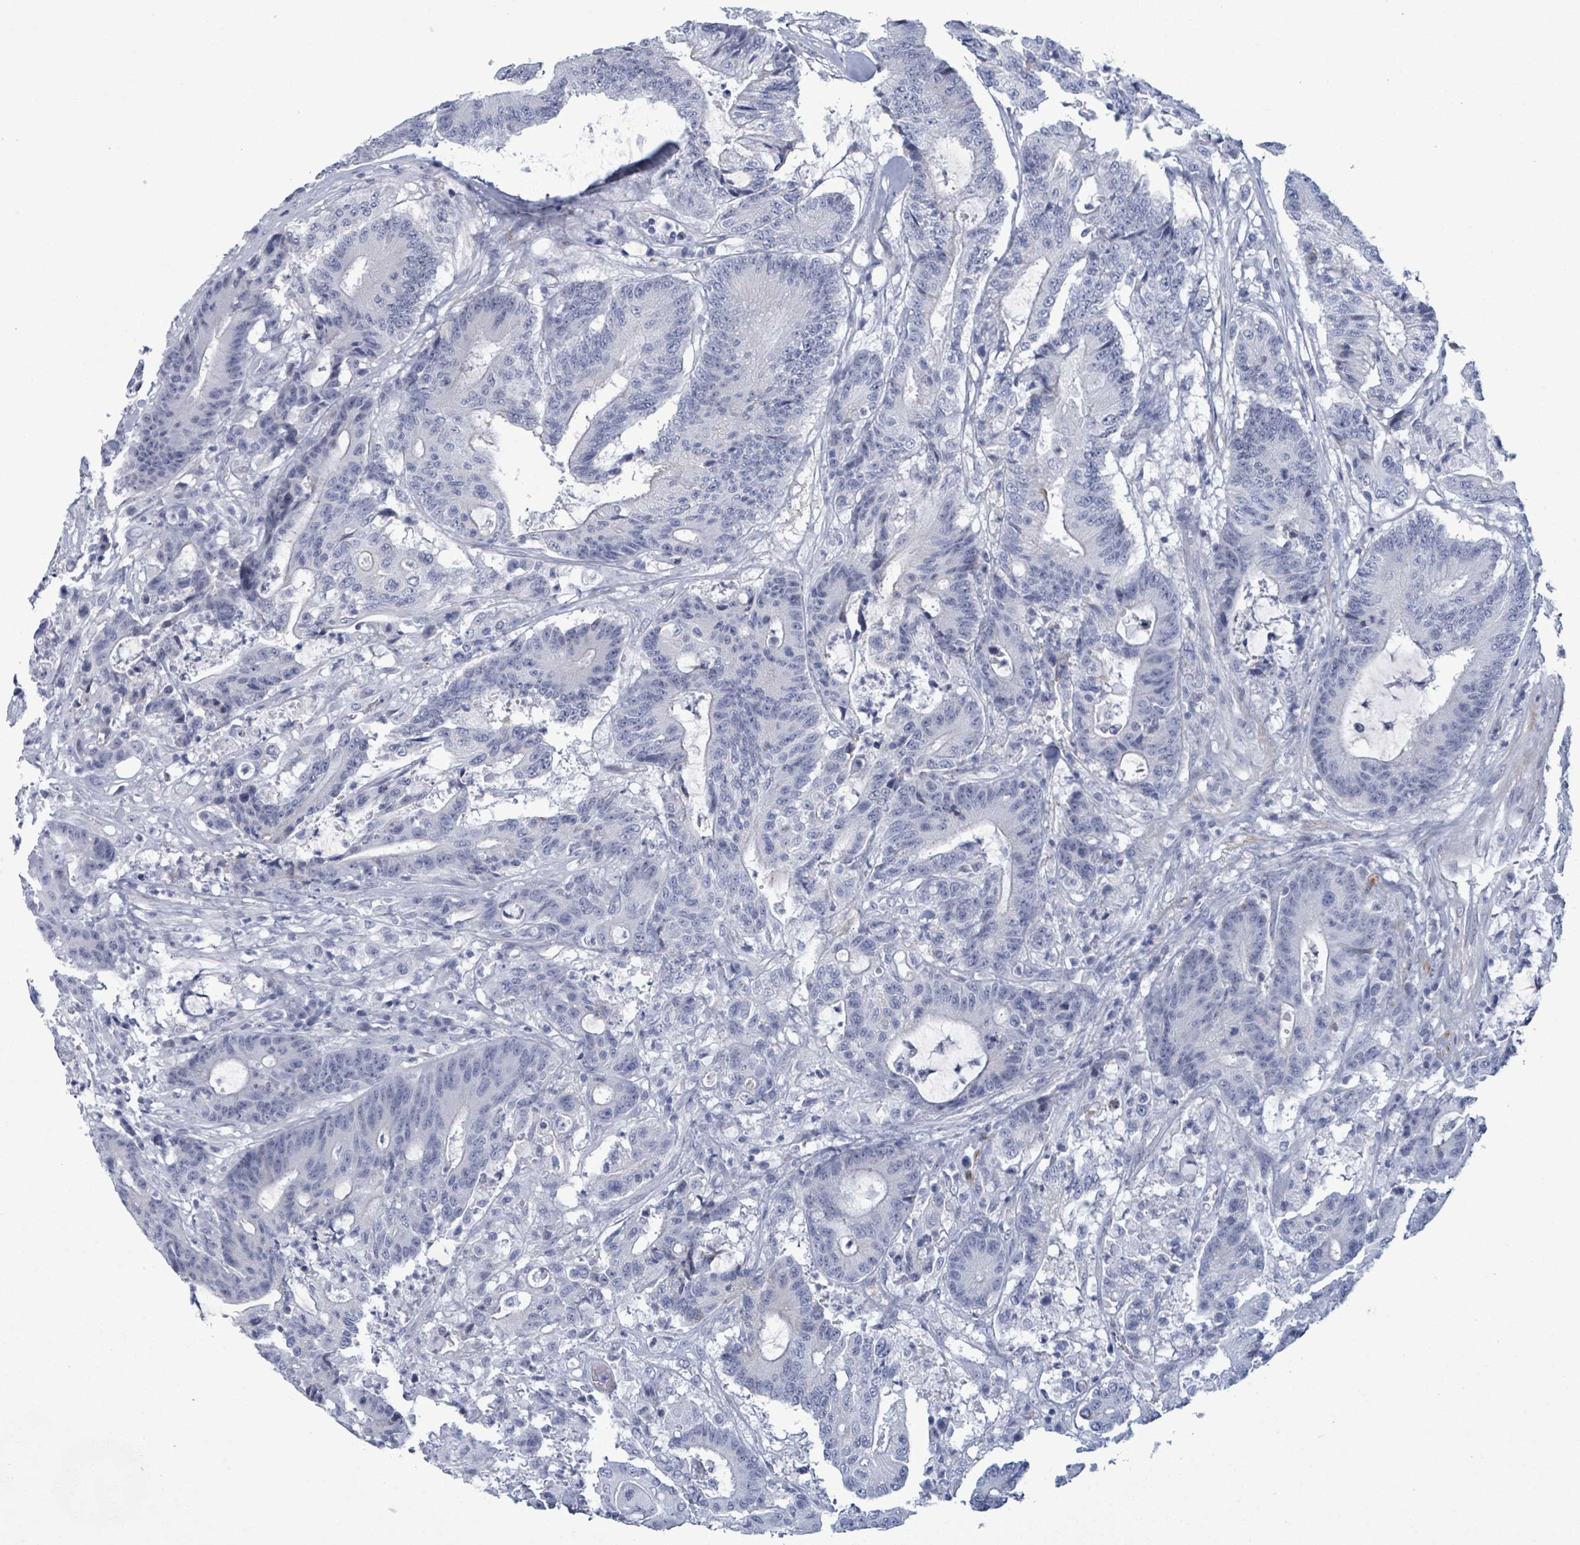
{"staining": {"intensity": "negative", "quantity": "none", "location": "none"}, "tissue": "colorectal cancer", "cell_type": "Tumor cells", "image_type": "cancer", "snomed": [{"axis": "morphology", "description": "Adenocarcinoma, NOS"}, {"axis": "topography", "description": "Colon"}], "caption": "This is an immunohistochemistry histopathology image of human colorectal cancer (adenocarcinoma). There is no expression in tumor cells.", "gene": "ZNF771", "patient": {"sex": "female", "age": 84}}